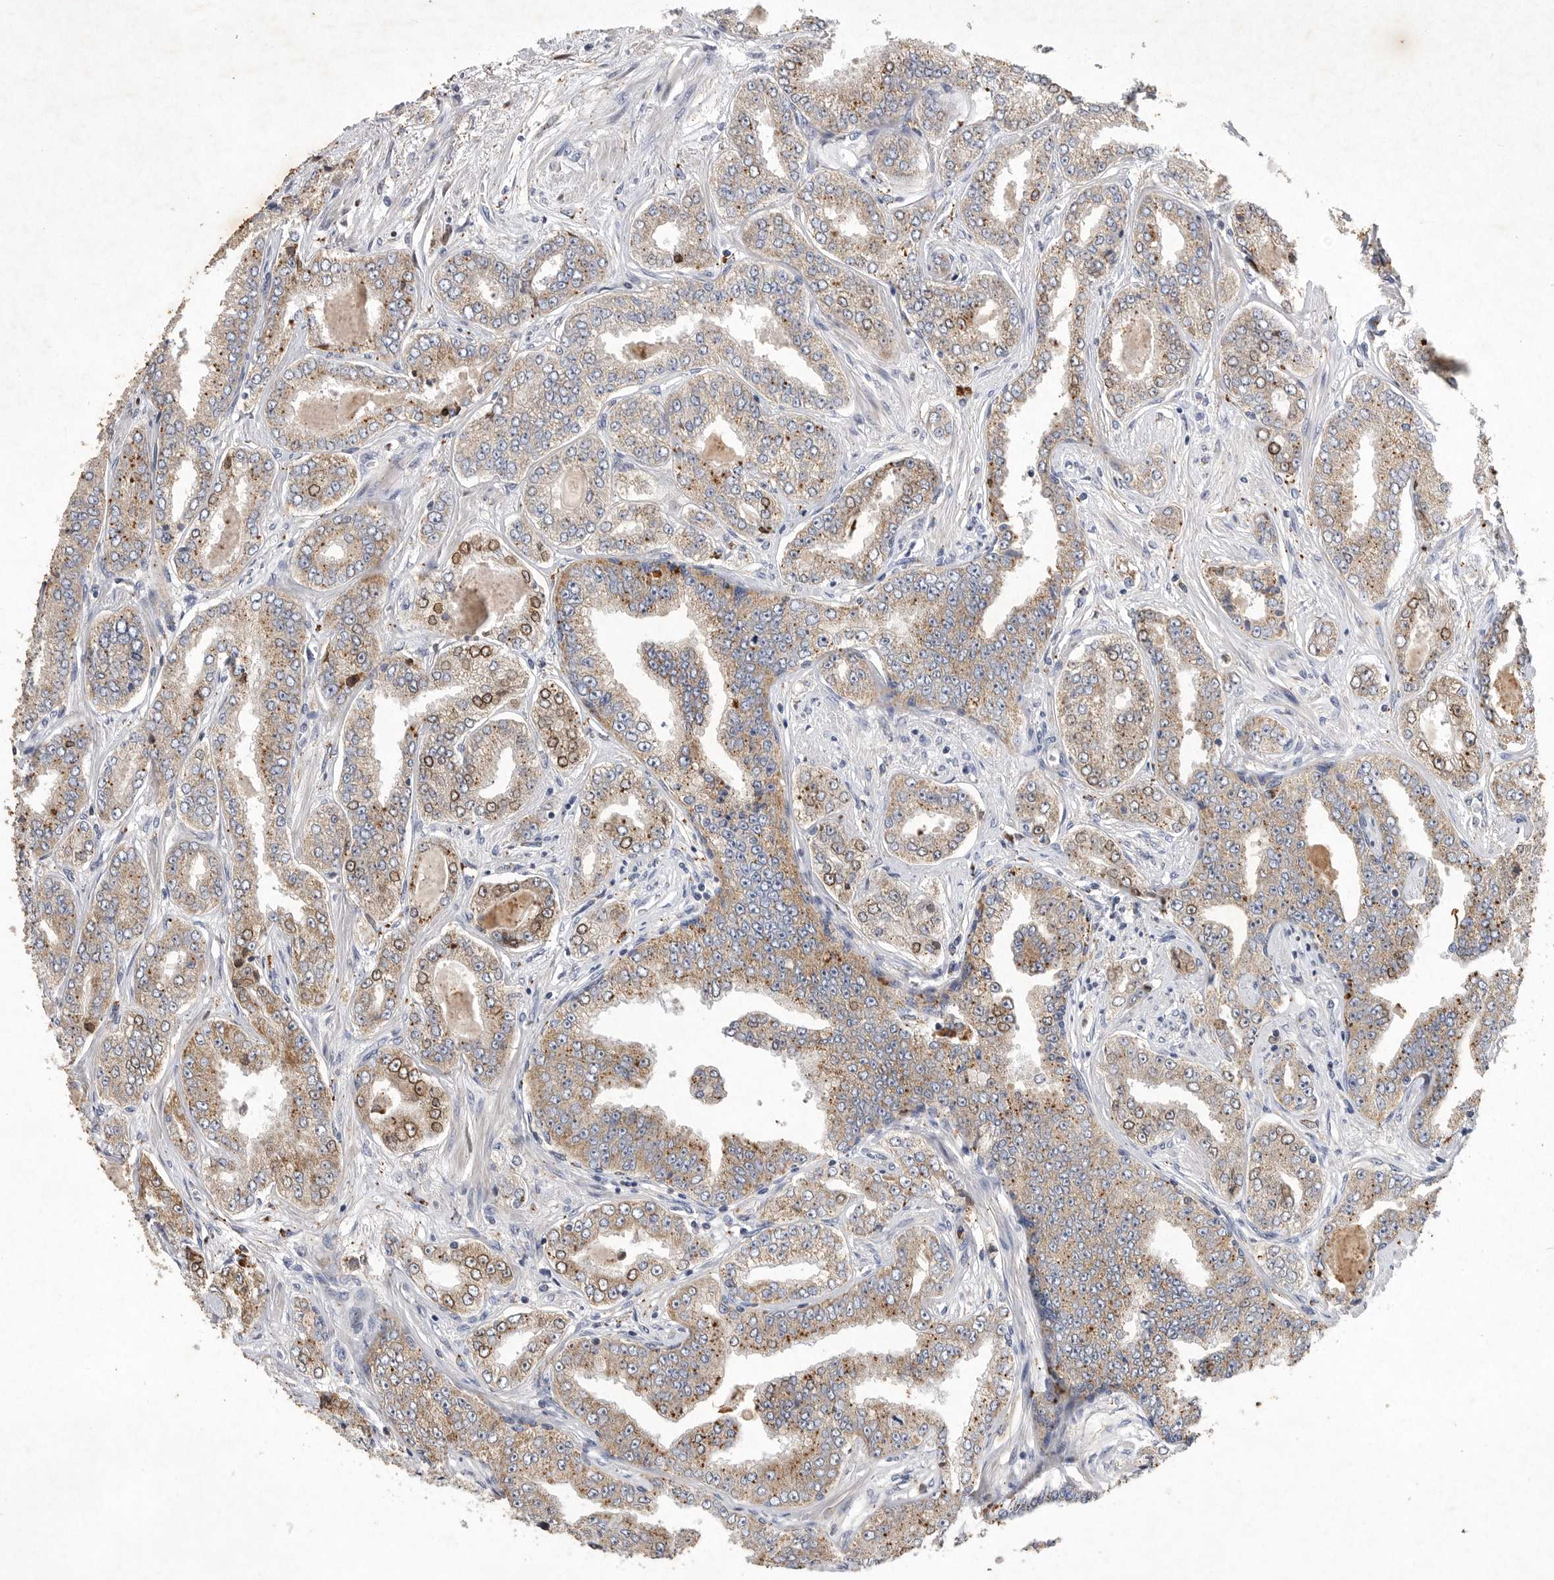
{"staining": {"intensity": "weak", "quantity": "25%-75%", "location": "cytoplasmic/membranous,nuclear"}, "tissue": "prostate cancer", "cell_type": "Tumor cells", "image_type": "cancer", "snomed": [{"axis": "morphology", "description": "Adenocarcinoma, High grade"}, {"axis": "topography", "description": "Prostate"}], "caption": "This photomicrograph exhibits IHC staining of prostate cancer (adenocarcinoma (high-grade)), with low weak cytoplasmic/membranous and nuclear staining in about 25%-75% of tumor cells.", "gene": "MRPL41", "patient": {"sex": "male", "age": 71}}